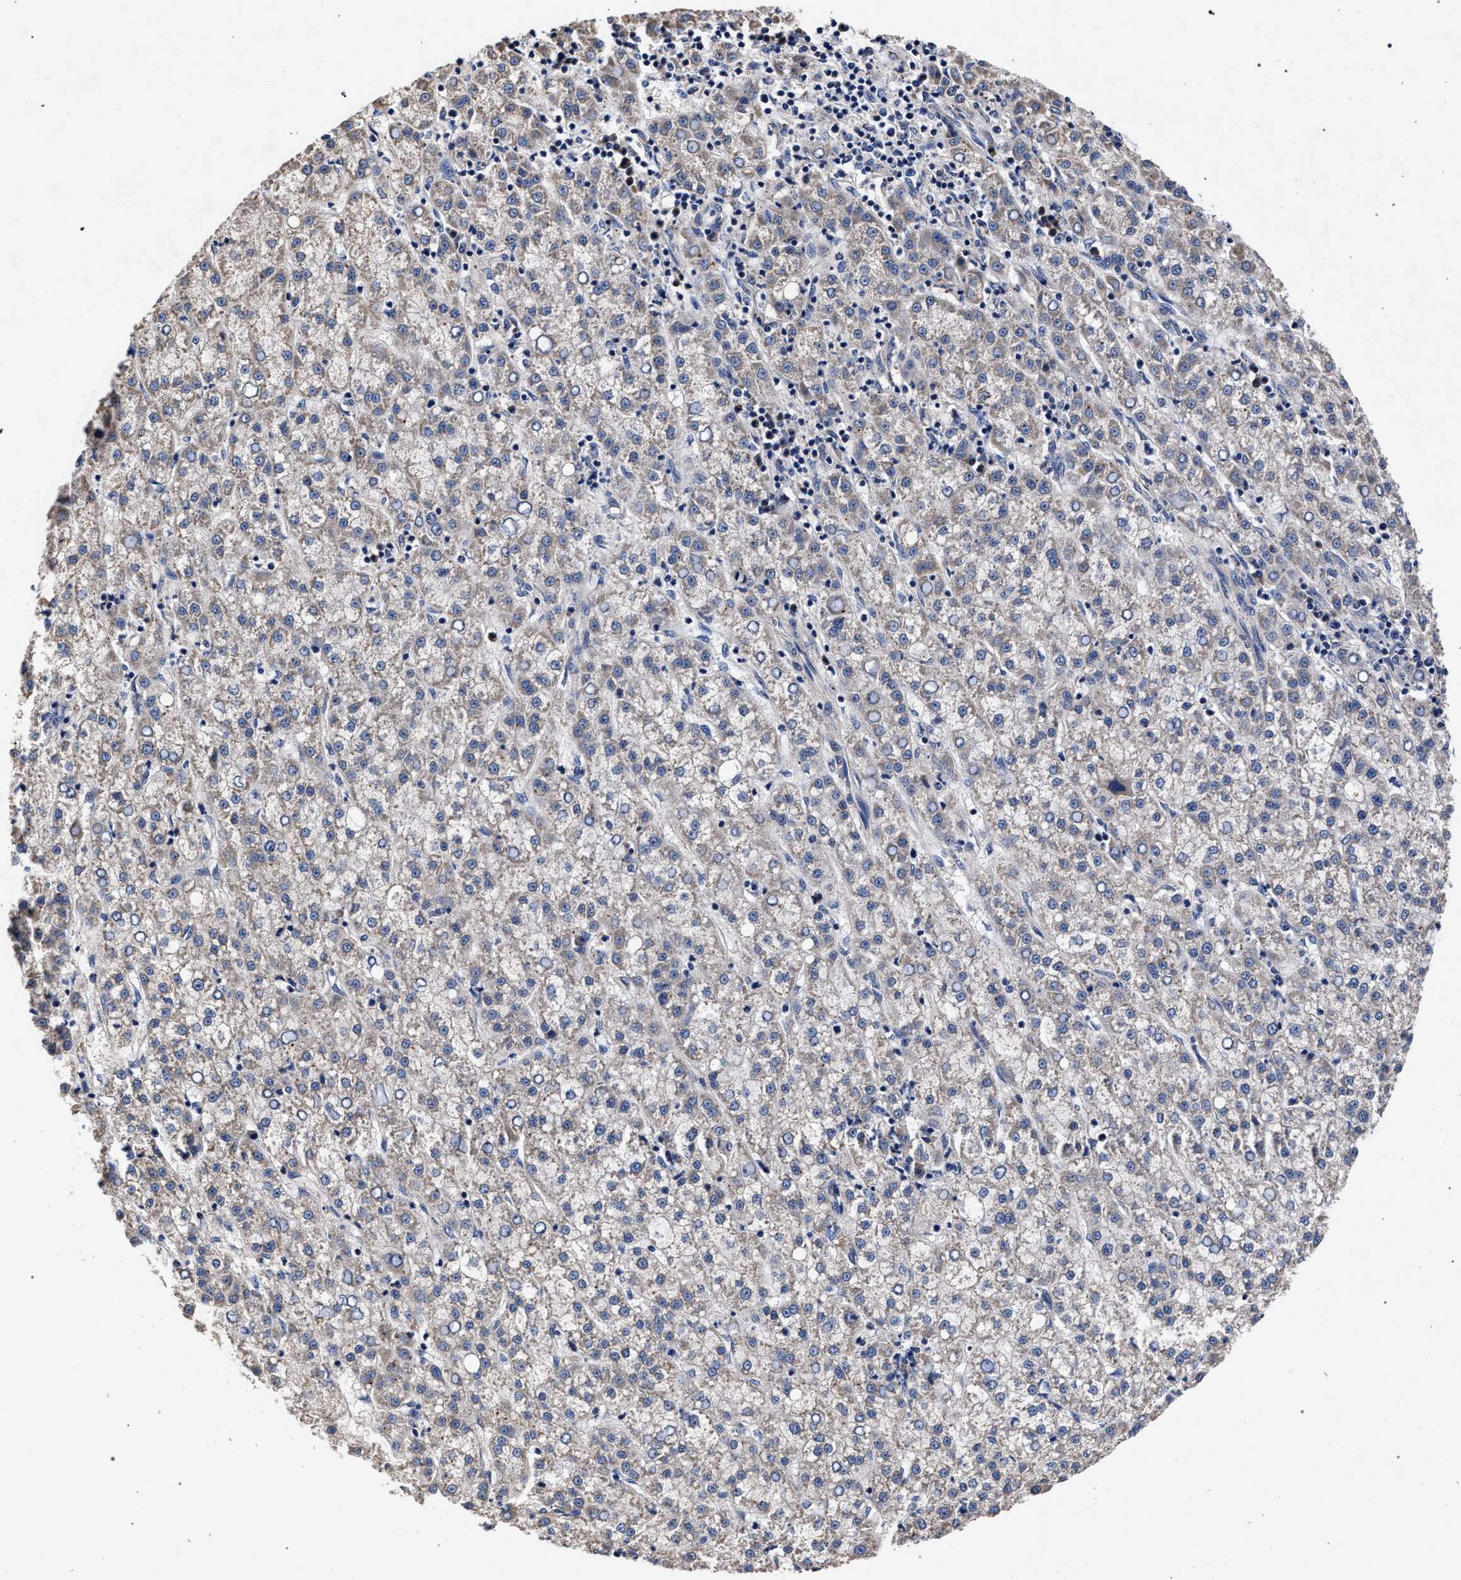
{"staining": {"intensity": "negative", "quantity": "none", "location": "none"}, "tissue": "liver cancer", "cell_type": "Tumor cells", "image_type": "cancer", "snomed": [{"axis": "morphology", "description": "Carcinoma, Hepatocellular, NOS"}, {"axis": "topography", "description": "Liver"}], "caption": "Tumor cells show no significant positivity in liver cancer. (Stains: DAB (3,3'-diaminobenzidine) immunohistochemistry with hematoxylin counter stain, Microscopy: brightfield microscopy at high magnification).", "gene": "CFAP95", "patient": {"sex": "female", "age": 58}}